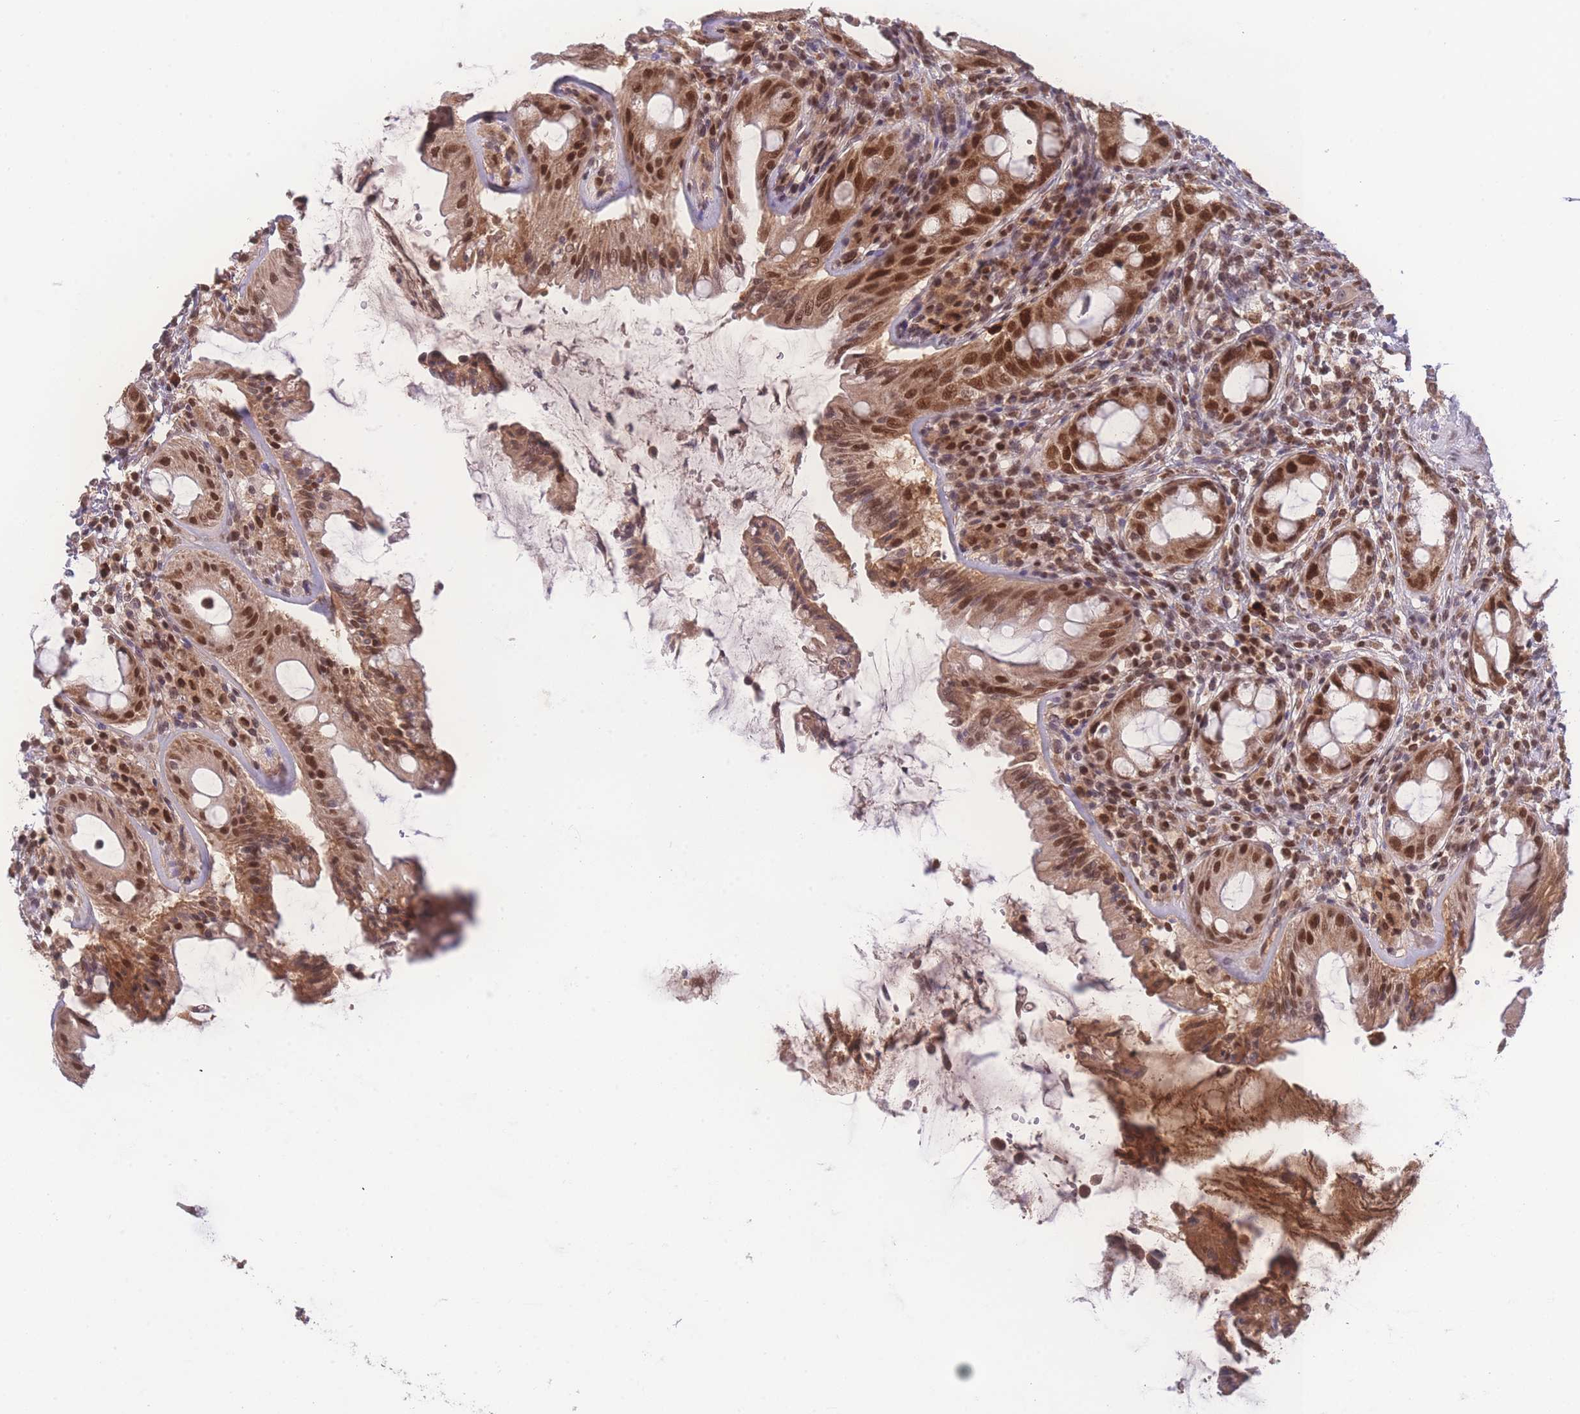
{"staining": {"intensity": "strong", "quantity": ">75%", "location": "cytoplasmic/membranous,nuclear"}, "tissue": "rectum", "cell_type": "Glandular cells", "image_type": "normal", "snomed": [{"axis": "morphology", "description": "Normal tissue, NOS"}, {"axis": "topography", "description": "Rectum"}], "caption": "Protein staining shows strong cytoplasmic/membranous,nuclear expression in approximately >75% of glandular cells in benign rectum.", "gene": "RAVER1", "patient": {"sex": "female", "age": 57}}